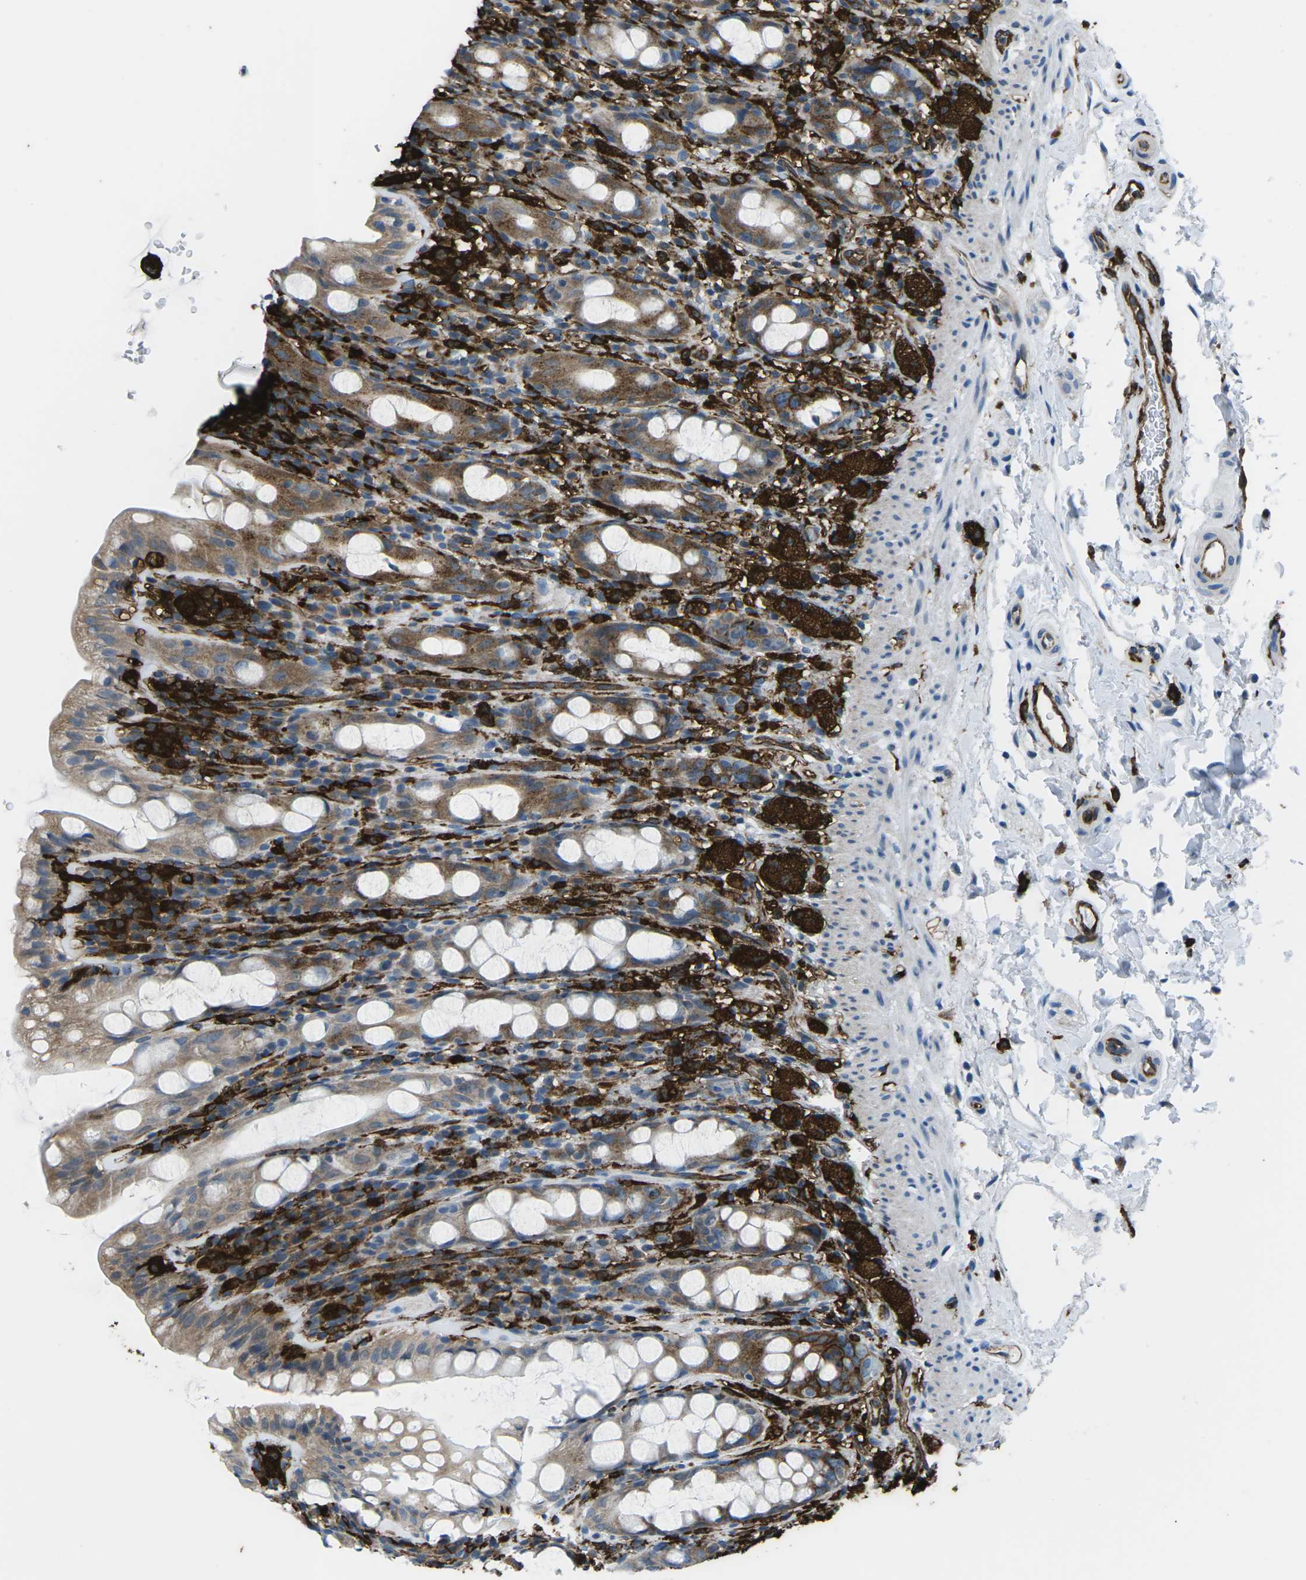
{"staining": {"intensity": "moderate", "quantity": ">75%", "location": "cytoplasmic/membranous"}, "tissue": "rectum", "cell_type": "Glandular cells", "image_type": "normal", "snomed": [{"axis": "morphology", "description": "Normal tissue, NOS"}, {"axis": "topography", "description": "Rectum"}], "caption": "Moderate cytoplasmic/membranous expression is identified in about >75% of glandular cells in benign rectum.", "gene": "PTPN1", "patient": {"sex": "male", "age": 44}}